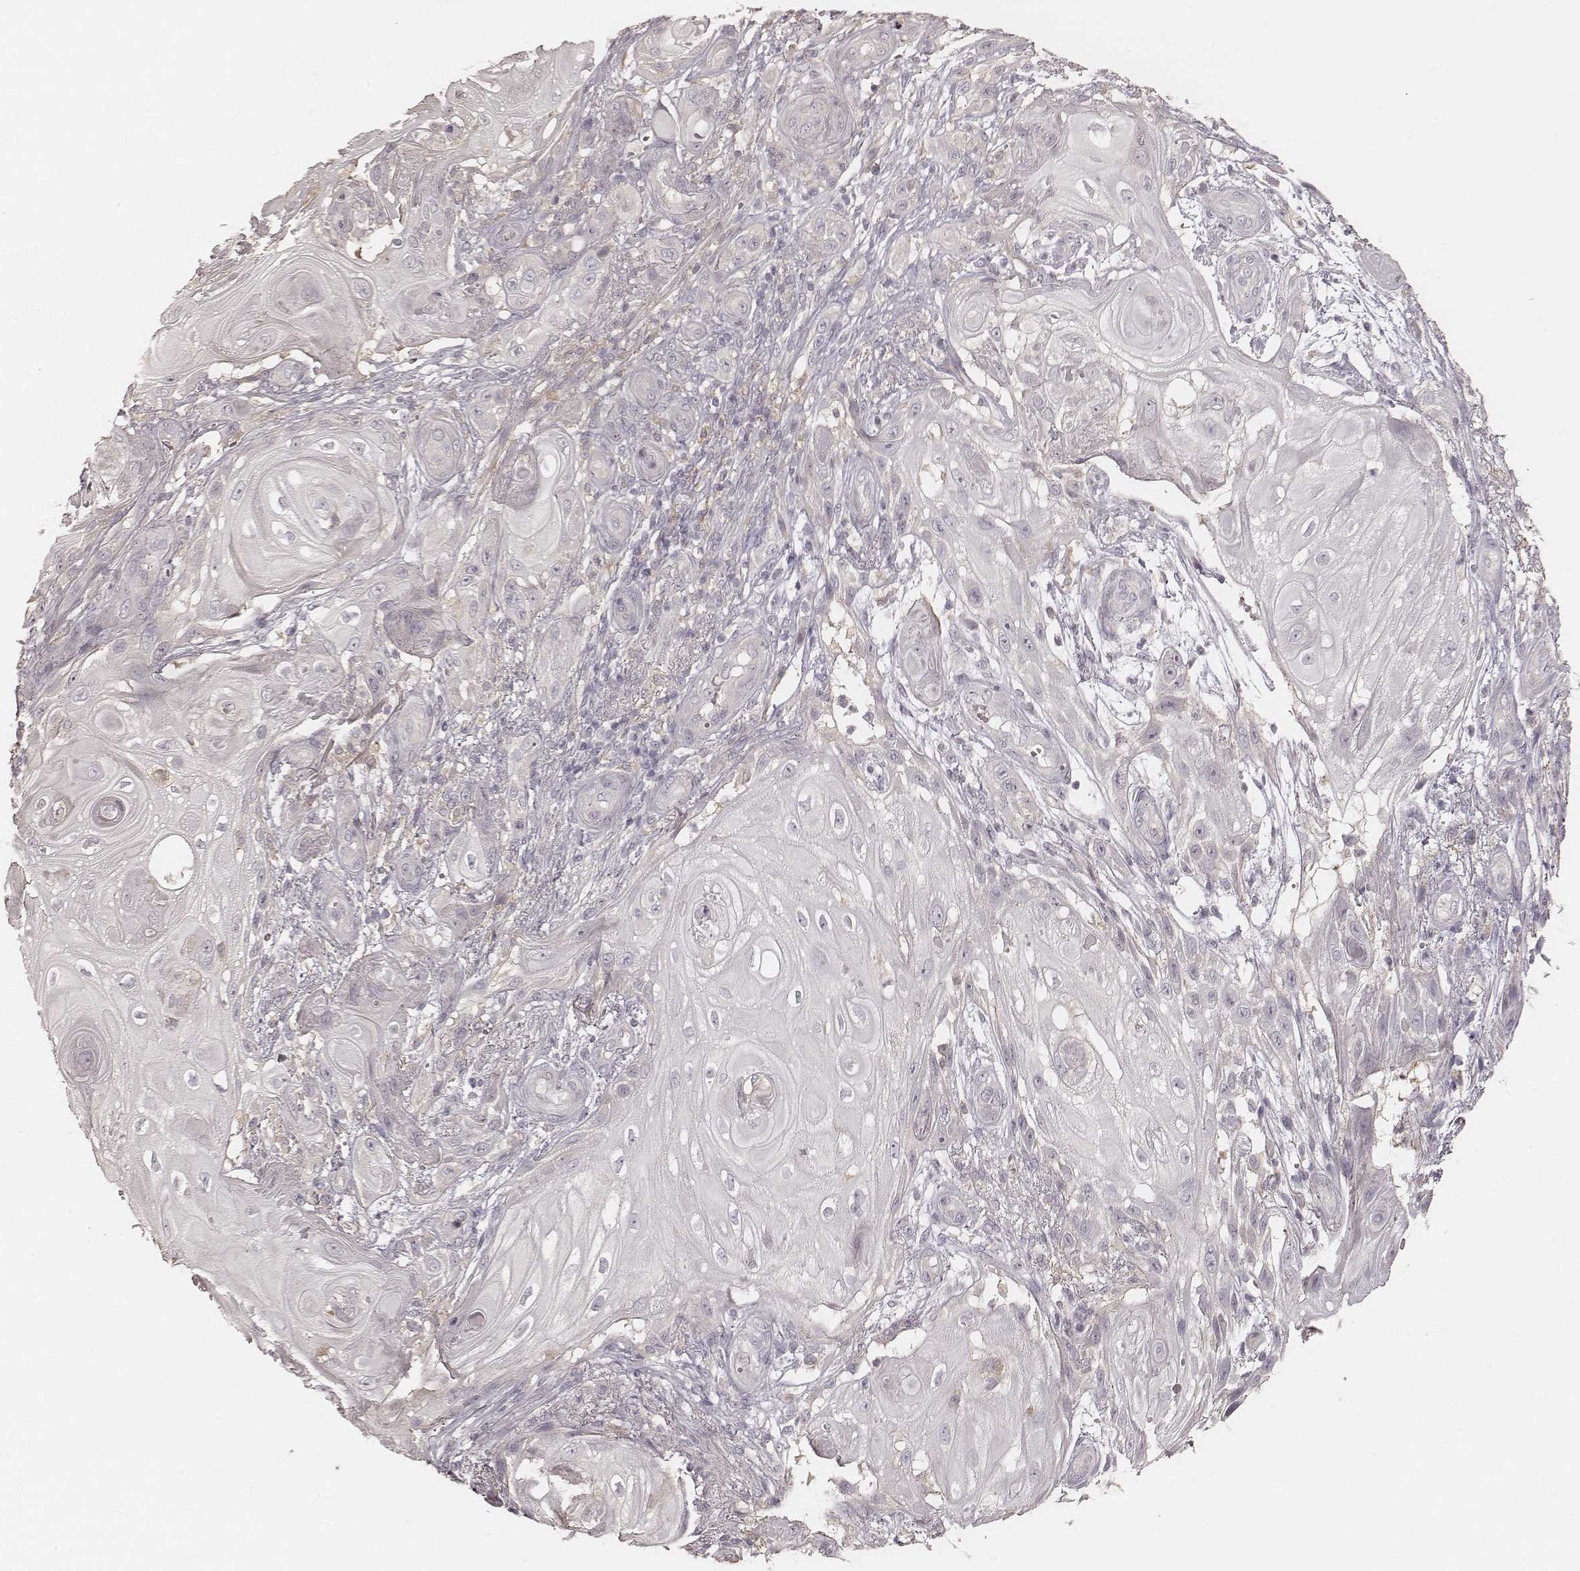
{"staining": {"intensity": "negative", "quantity": "none", "location": "none"}, "tissue": "skin cancer", "cell_type": "Tumor cells", "image_type": "cancer", "snomed": [{"axis": "morphology", "description": "Squamous cell carcinoma, NOS"}, {"axis": "topography", "description": "Skin"}], "caption": "This is a image of immunohistochemistry staining of skin squamous cell carcinoma, which shows no expression in tumor cells. The staining is performed using DAB brown chromogen with nuclei counter-stained in using hematoxylin.", "gene": "FMNL2", "patient": {"sex": "male", "age": 62}}